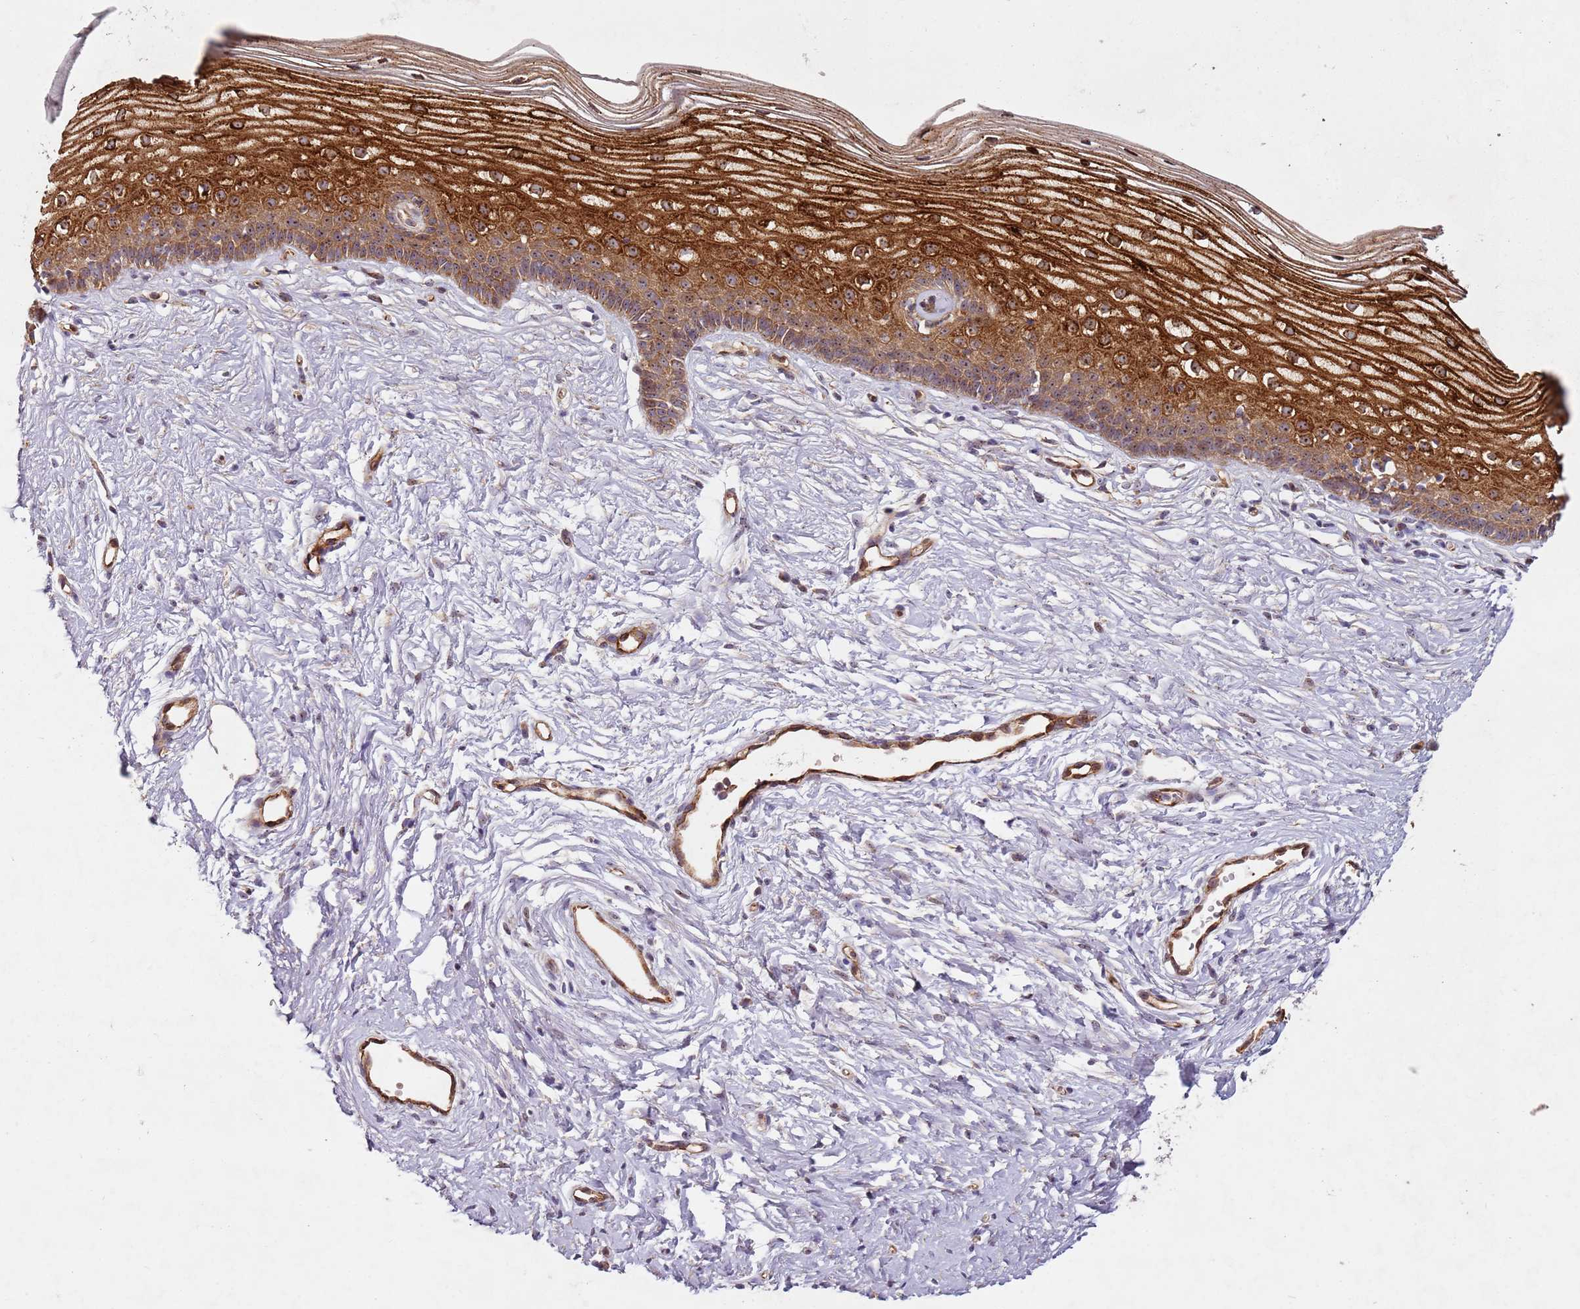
{"staining": {"intensity": "moderate", "quantity": ">75%", "location": "cytoplasmic/membranous"}, "tissue": "cervix", "cell_type": "Glandular cells", "image_type": "normal", "snomed": [{"axis": "morphology", "description": "Normal tissue, NOS"}, {"axis": "topography", "description": "Cervix"}], "caption": "Glandular cells exhibit moderate cytoplasmic/membranous staining in approximately >75% of cells in benign cervix. (DAB (3,3'-diaminobenzidine) IHC with brightfield microscopy, high magnification).", "gene": "C2CD4B", "patient": {"sex": "female", "age": 40}}